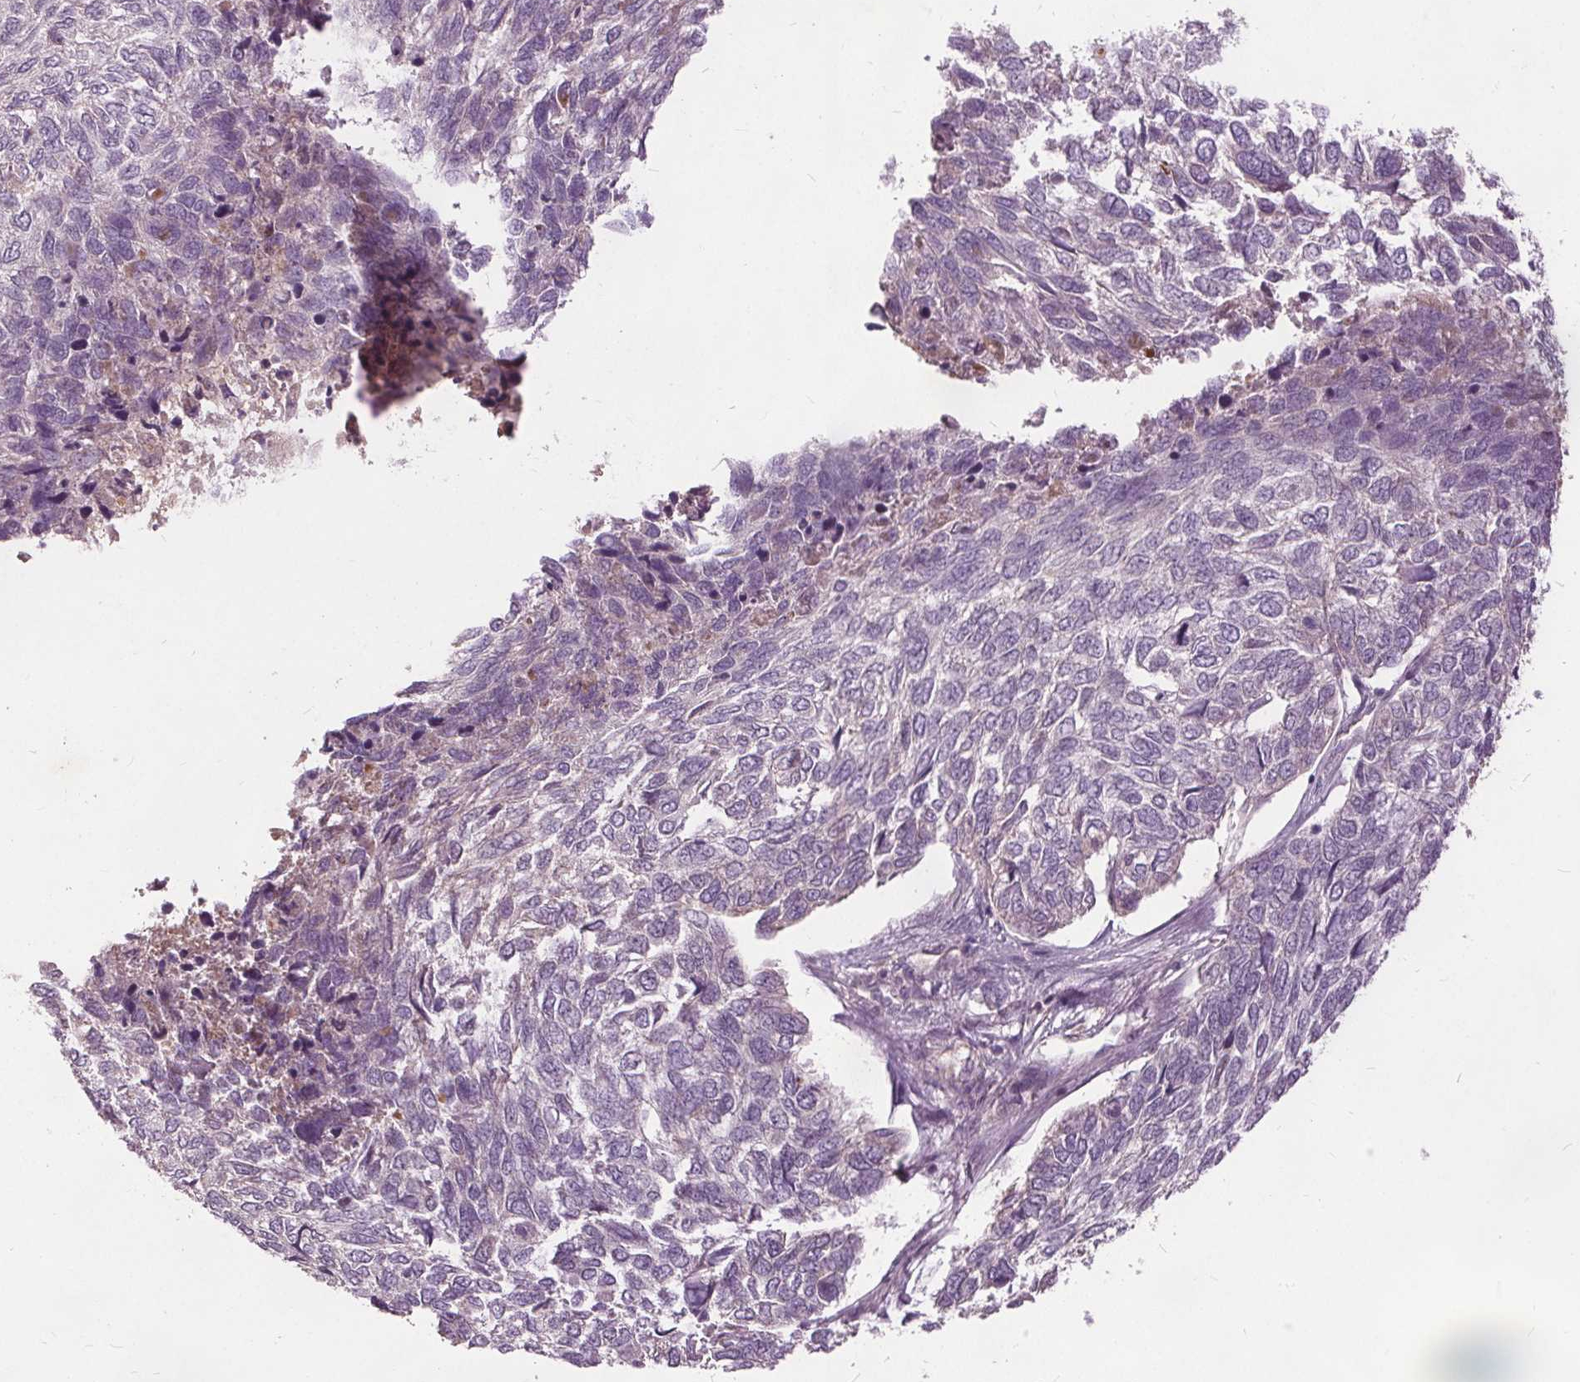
{"staining": {"intensity": "negative", "quantity": "none", "location": "none"}, "tissue": "skin cancer", "cell_type": "Tumor cells", "image_type": "cancer", "snomed": [{"axis": "morphology", "description": "Basal cell carcinoma"}, {"axis": "topography", "description": "Skin"}], "caption": "Immunohistochemical staining of human basal cell carcinoma (skin) displays no significant staining in tumor cells.", "gene": "PDGFD", "patient": {"sex": "female", "age": 65}}